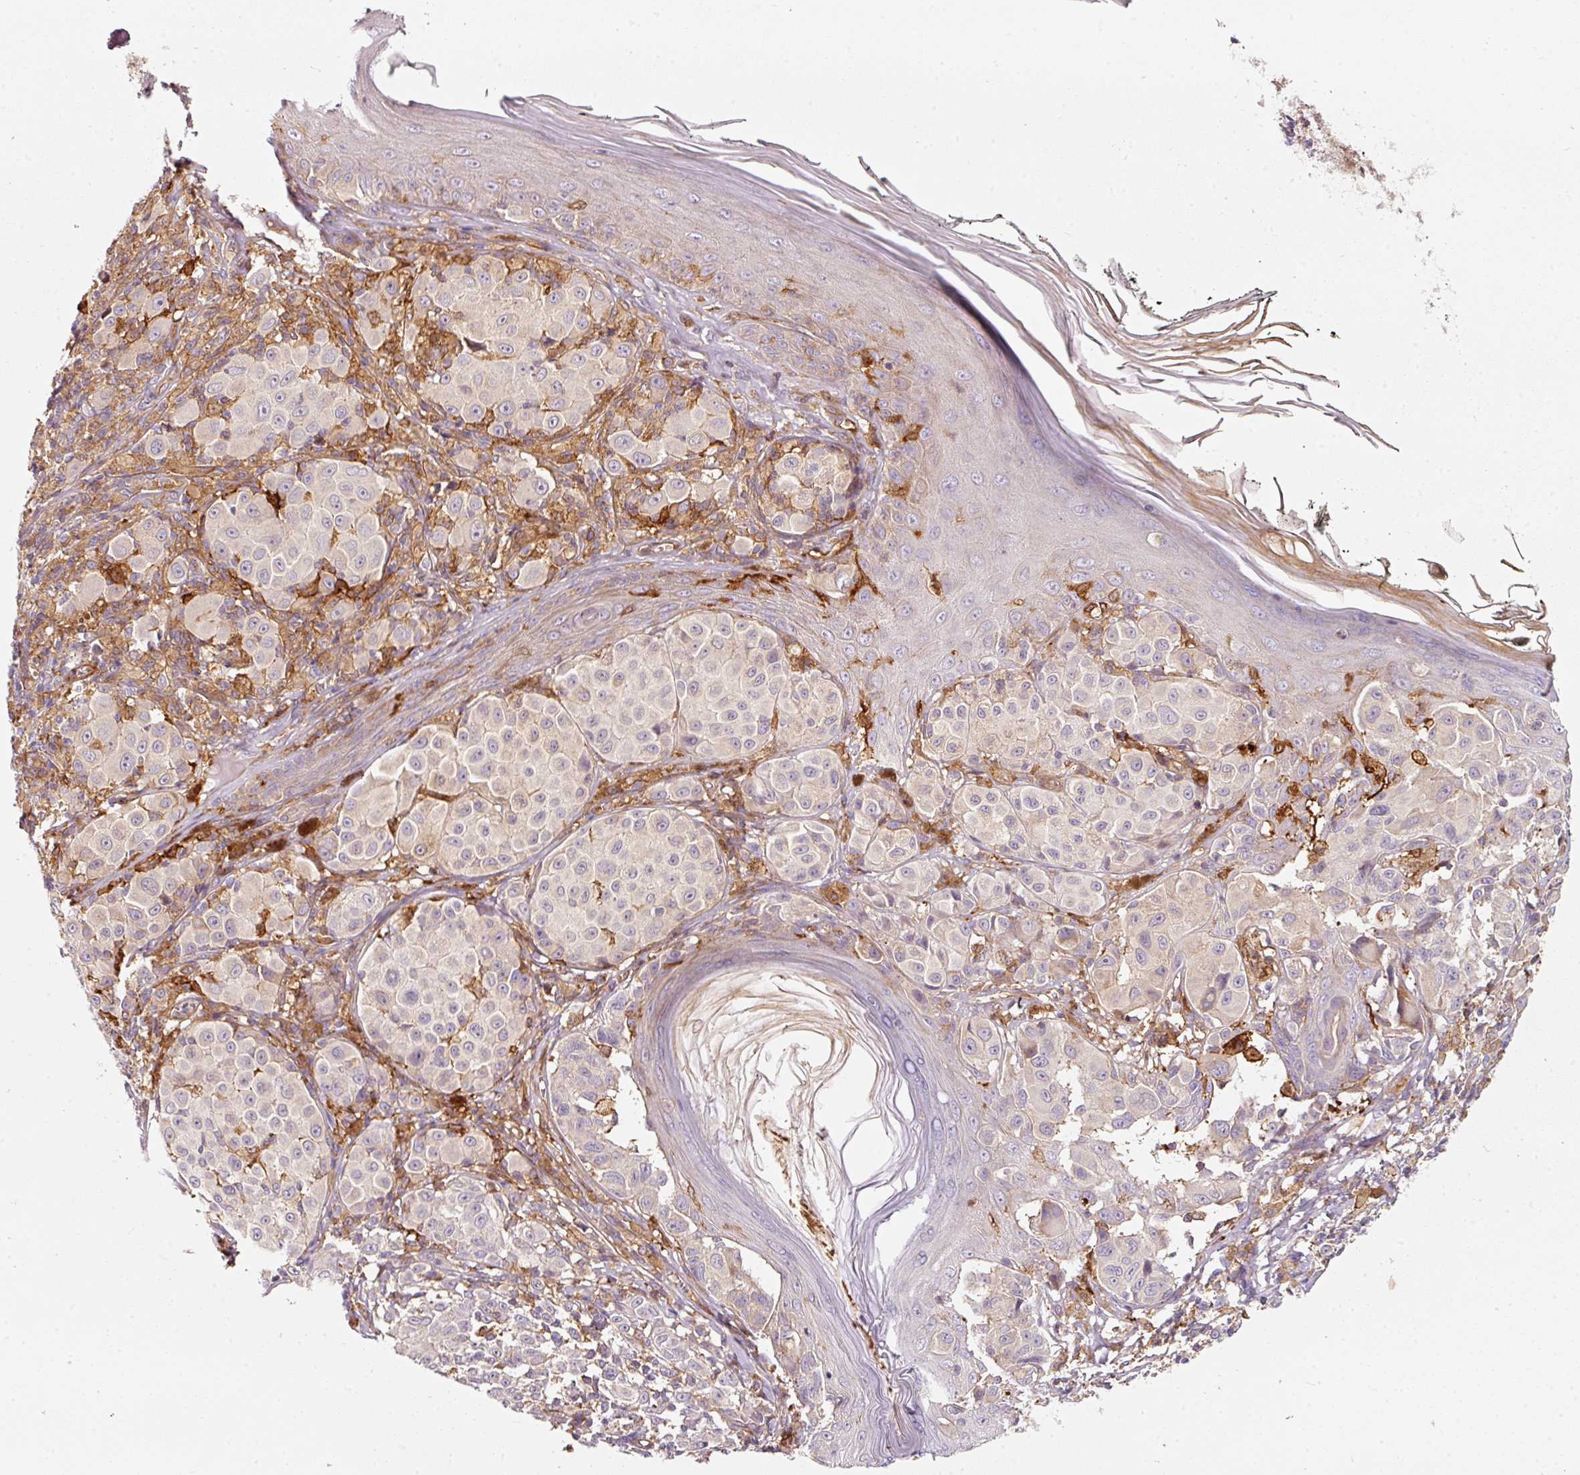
{"staining": {"intensity": "negative", "quantity": "none", "location": "none"}, "tissue": "melanoma", "cell_type": "Tumor cells", "image_type": "cancer", "snomed": [{"axis": "morphology", "description": "Malignant melanoma, NOS"}, {"axis": "topography", "description": "Skin"}], "caption": "DAB immunohistochemical staining of human melanoma exhibits no significant staining in tumor cells.", "gene": "IQGAP2", "patient": {"sex": "female", "age": 43}}